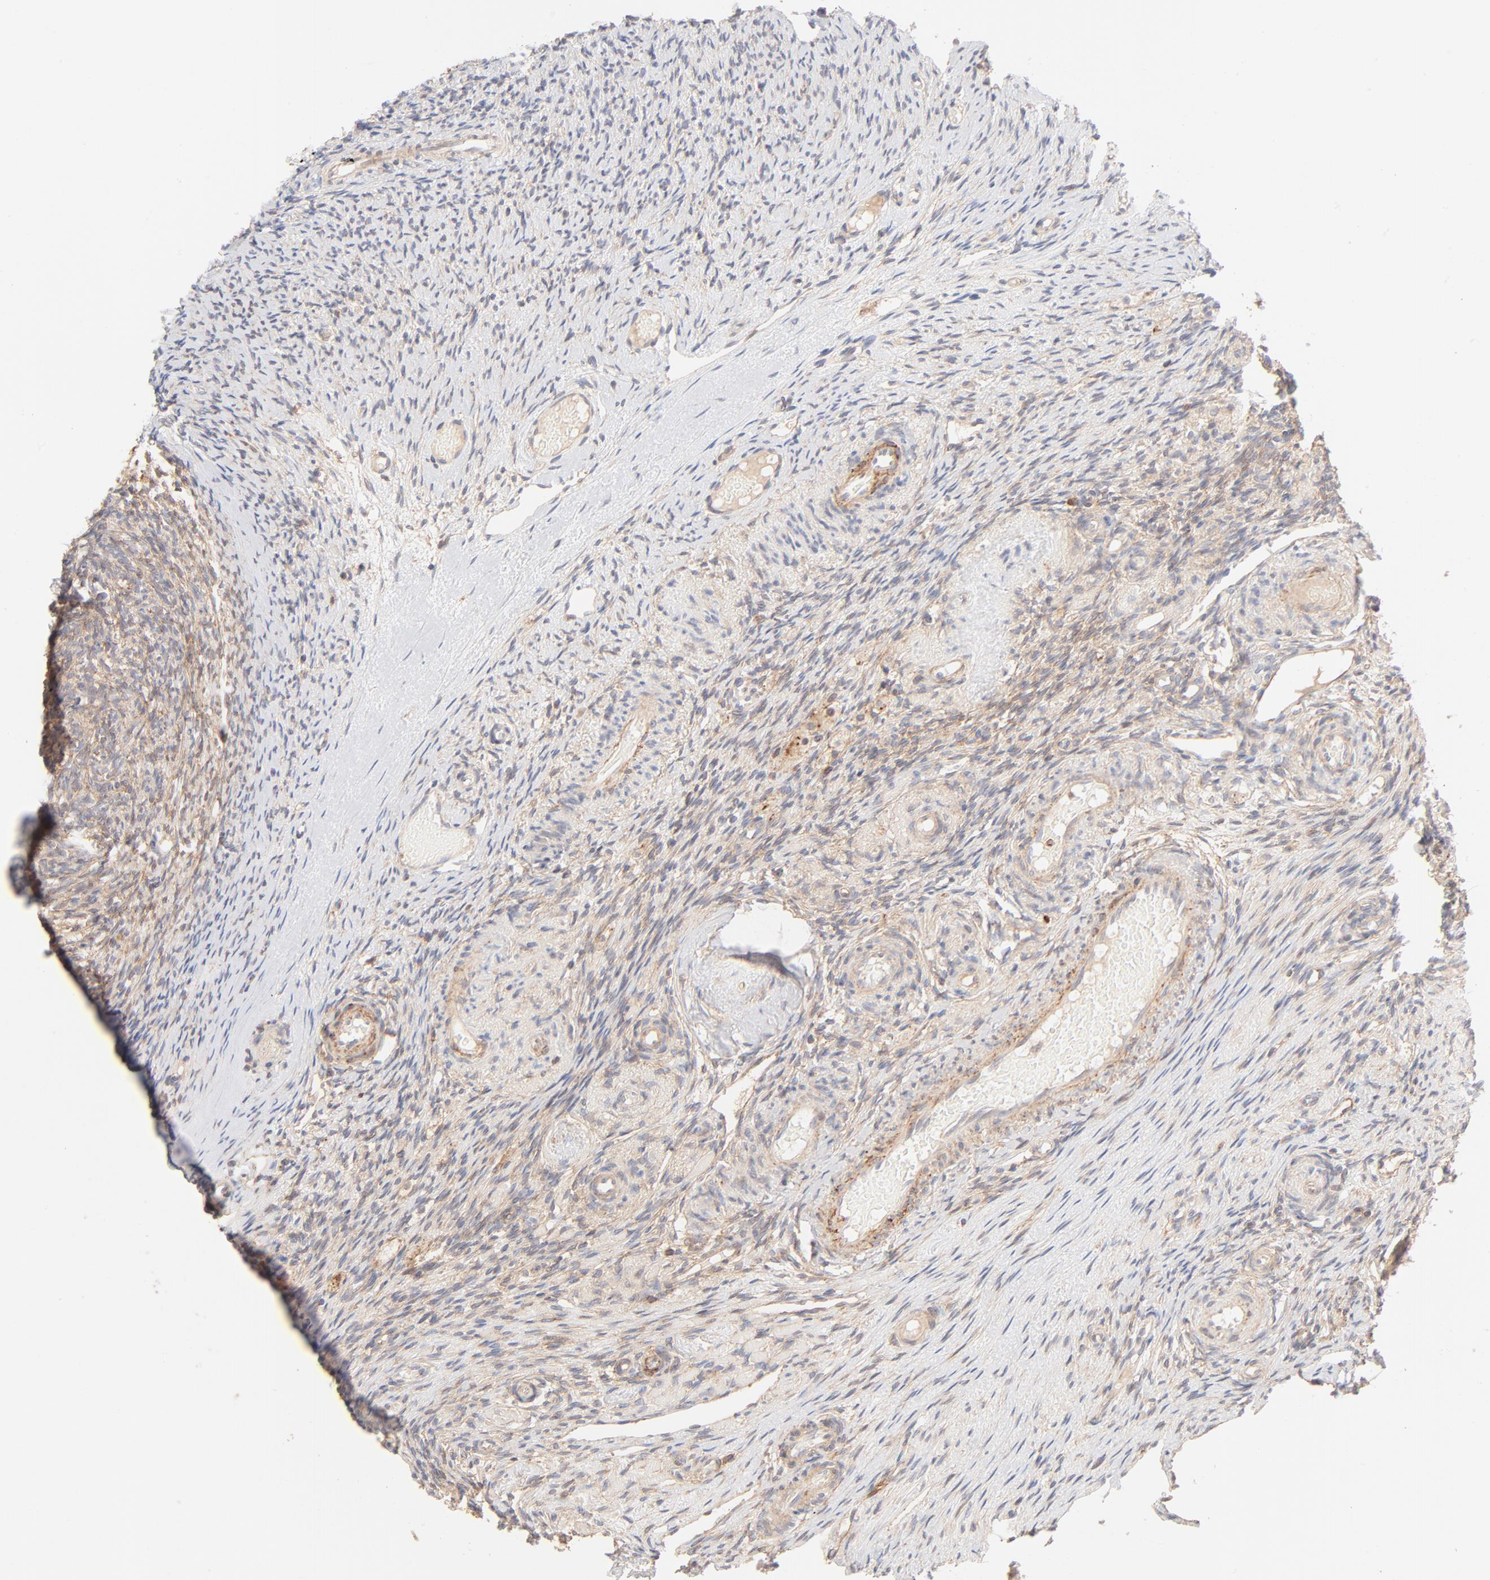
{"staining": {"intensity": "weak", "quantity": ">75%", "location": "cytoplasmic/membranous"}, "tissue": "ovary", "cell_type": "Ovarian stroma cells", "image_type": "normal", "snomed": [{"axis": "morphology", "description": "Normal tissue, NOS"}, {"axis": "topography", "description": "Ovary"}], "caption": "Immunohistochemistry photomicrograph of unremarkable ovary: human ovary stained using IHC displays low levels of weak protein expression localized specifically in the cytoplasmic/membranous of ovarian stroma cells, appearing as a cytoplasmic/membranous brown color.", "gene": "CSPG4", "patient": {"sex": "female", "age": 60}}